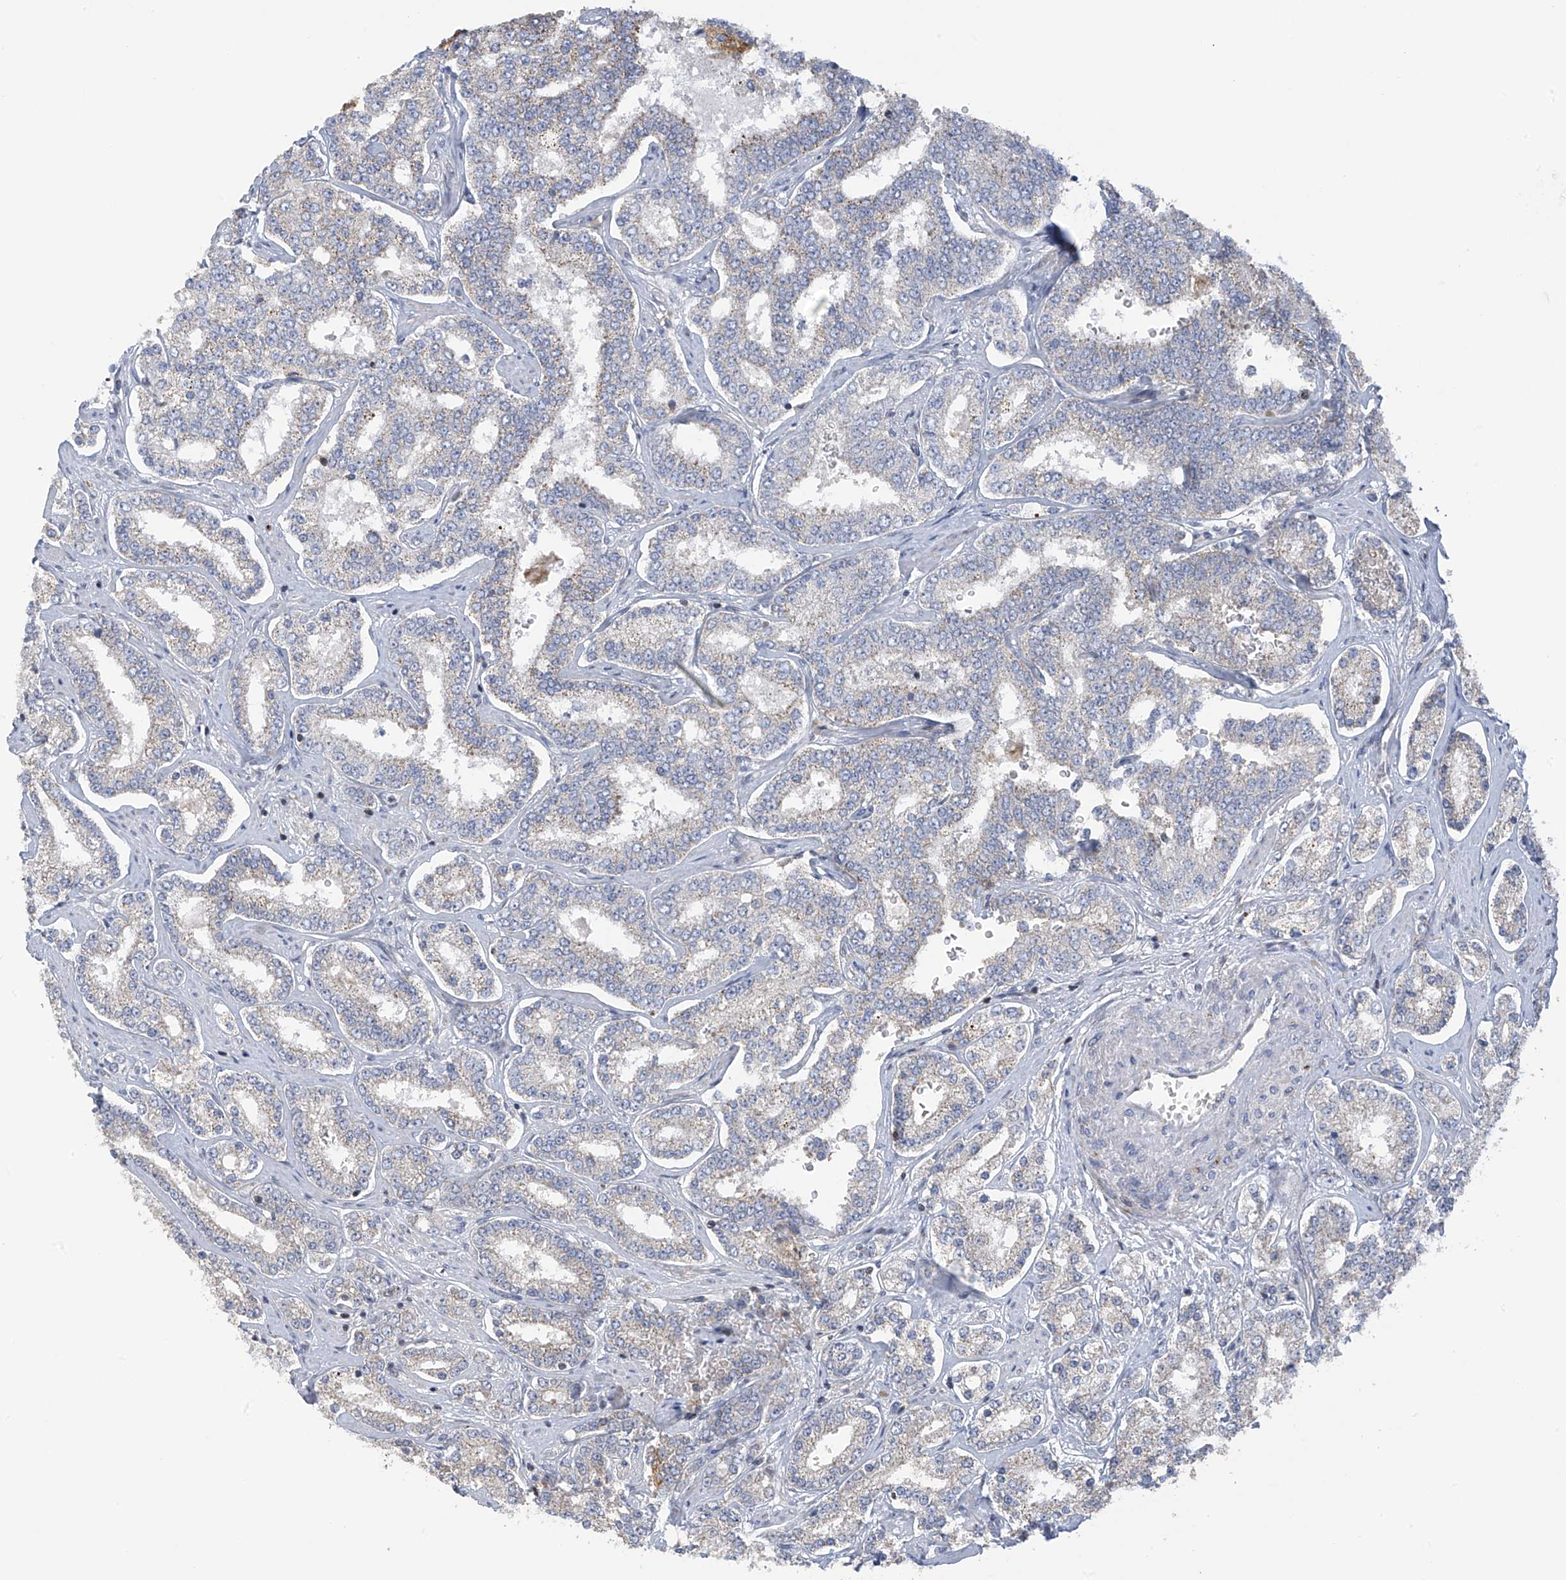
{"staining": {"intensity": "negative", "quantity": "none", "location": "none"}, "tissue": "prostate cancer", "cell_type": "Tumor cells", "image_type": "cancer", "snomed": [{"axis": "morphology", "description": "Normal tissue, NOS"}, {"axis": "morphology", "description": "Adenocarcinoma, High grade"}, {"axis": "topography", "description": "Prostate"}], "caption": "Human prostate high-grade adenocarcinoma stained for a protein using immunohistochemistry reveals no expression in tumor cells.", "gene": "SLCO4A1", "patient": {"sex": "male", "age": 83}}